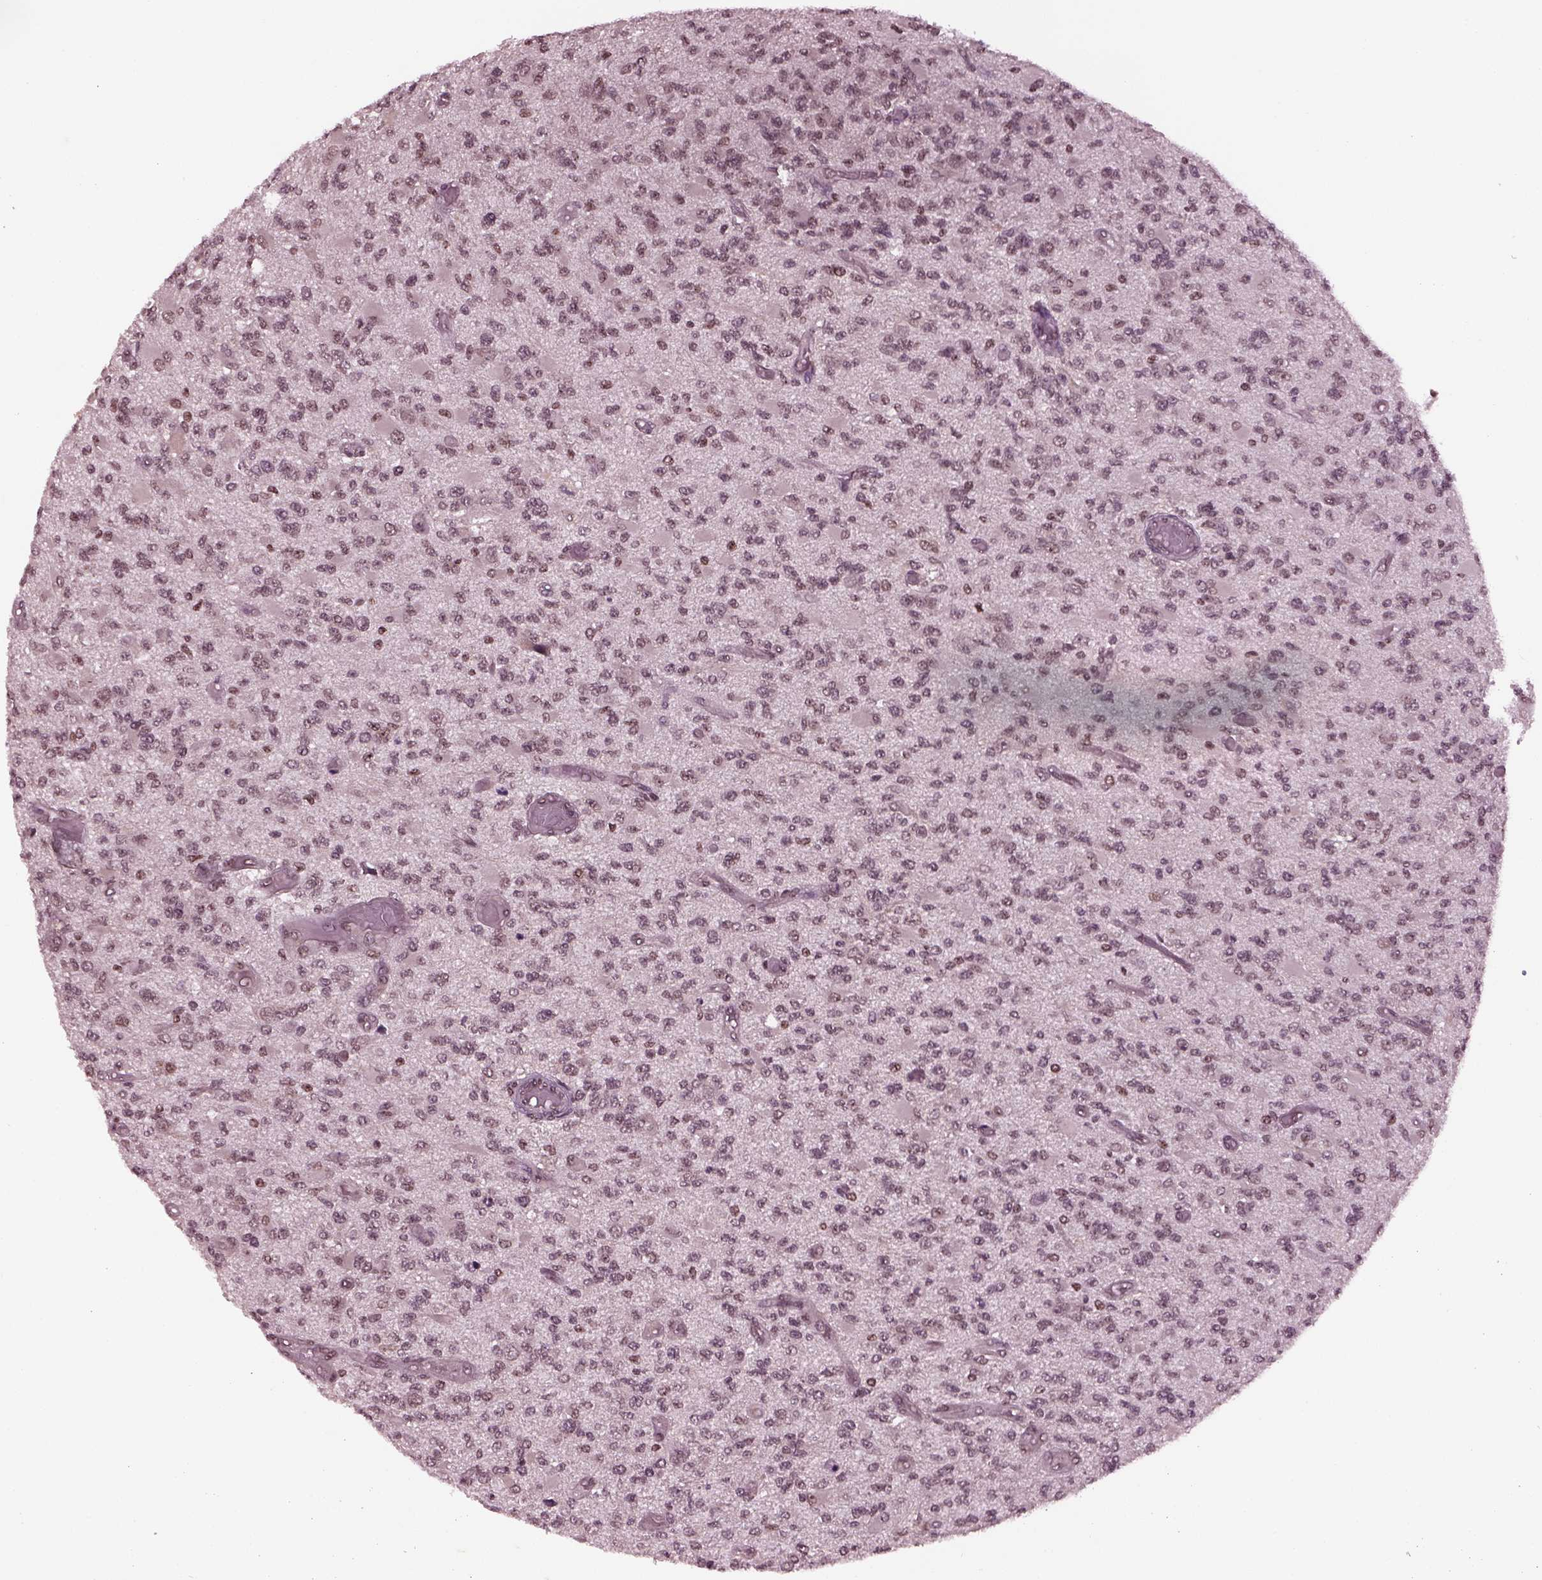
{"staining": {"intensity": "negative", "quantity": "none", "location": "none"}, "tissue": "glioma", "cell_type": "Tumor cells", "image_type": "cancer", "snomed": [{"axis": "morphology", "description": "Glioma, malignant, High grade"}, {"axis": "topography", "description": "Brain"}], "caption": "Immunohistochemical staining of glioma exhibits no significant staining in tumor cells.", "gene": "RUVBL2", "patient": {"sex": "female", "age": 63}}